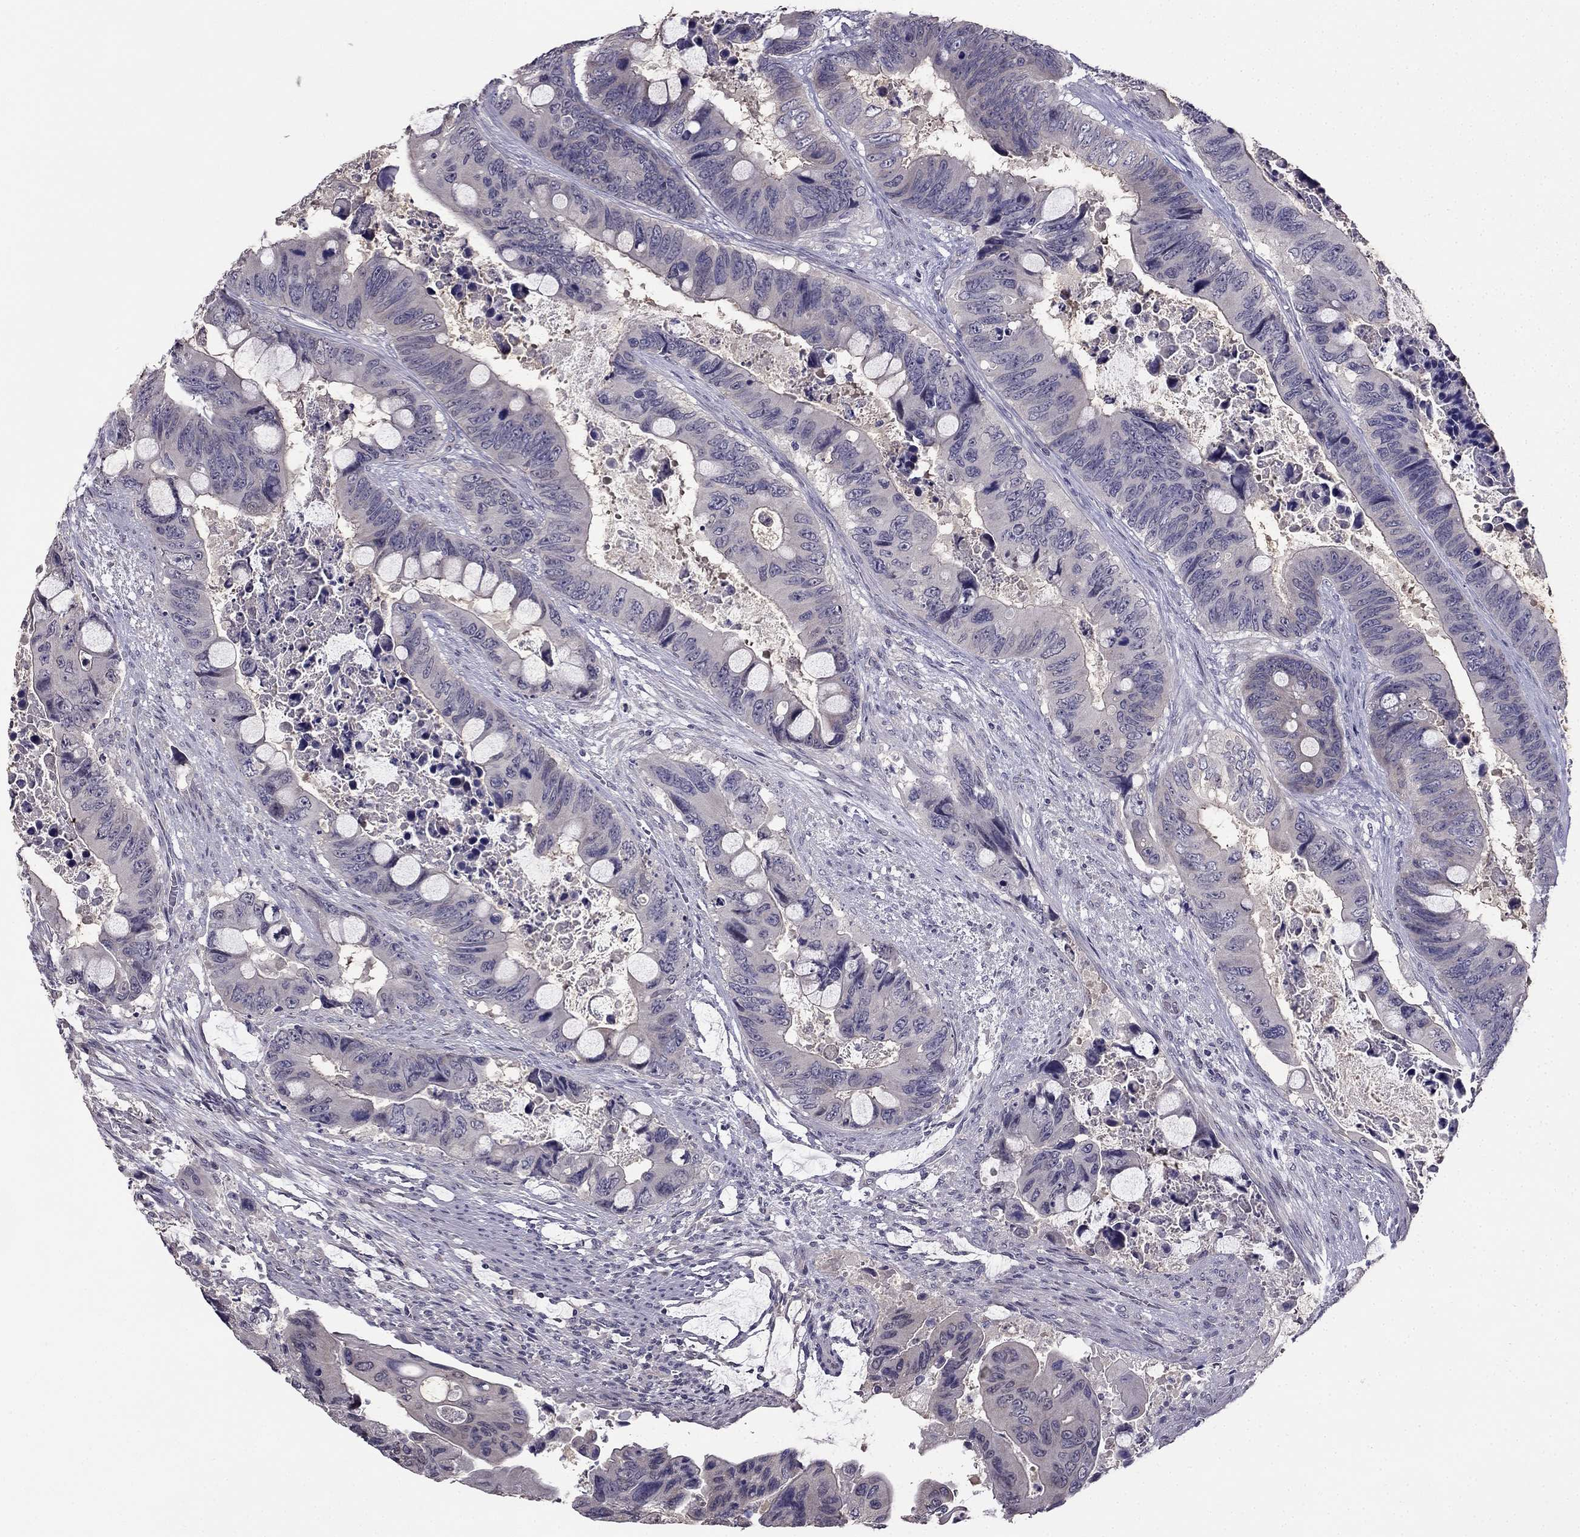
{"staining": {"intensity": "negative", "quantity": "none", "location": "none"}, "tissue": "colorectal cancer", "cell_type": "Tumor cells", "image_type": "cancer", "snomed": [{"axis": "morphology", "description": "Adenocarcinoma, NOS"}, {"axis": "topography", "description": "Rectum"}], "caption": "The photomicrograph displays no significant staining in tumor cells of colorectal cancer (adenocarcinoma).", "gene": "HSFX1", "patient": {"sex": "male", "age": 63}}